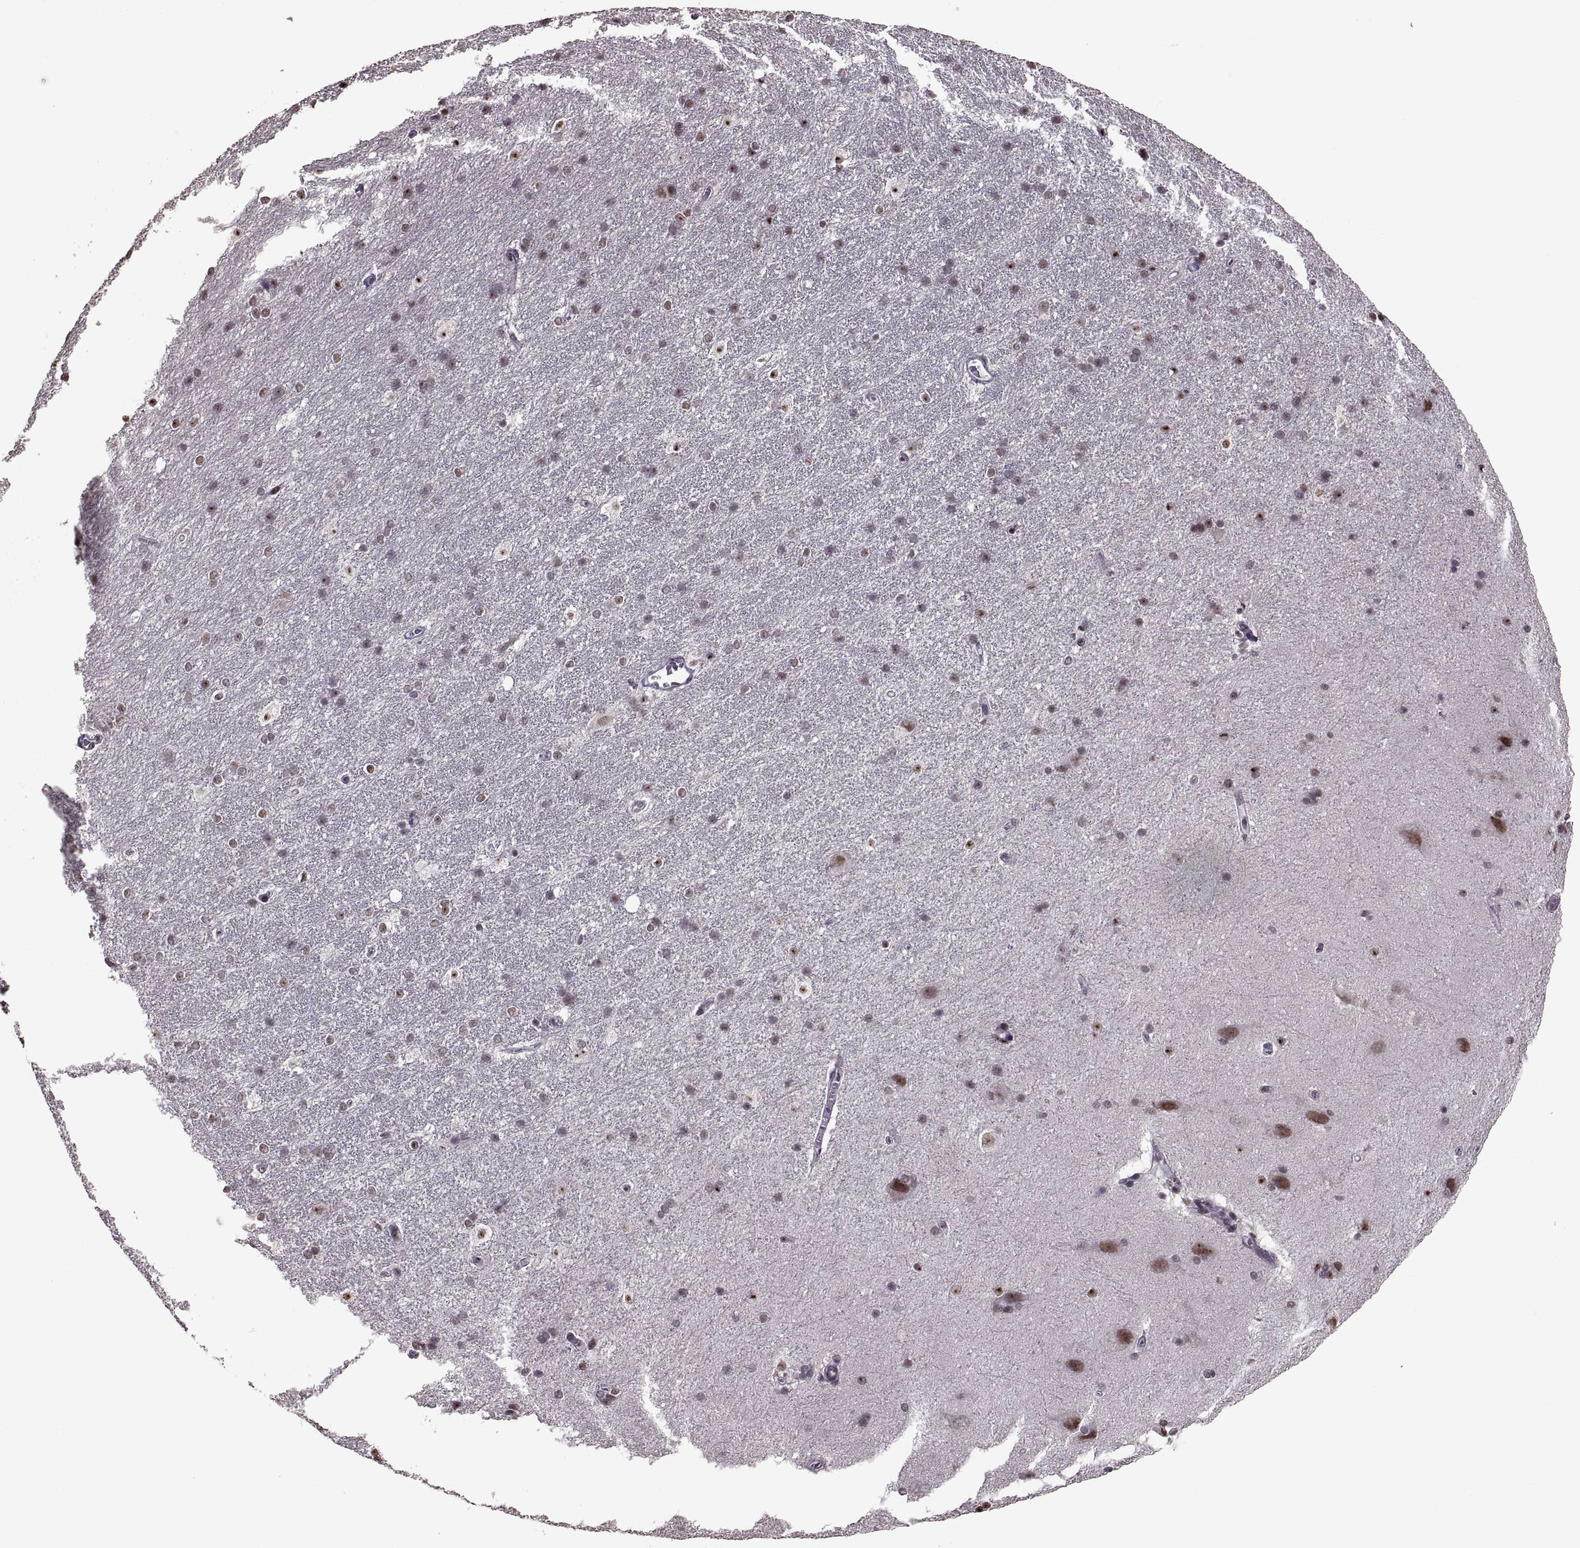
{"staining": {"intensity": "moderate", "quantity": "<25%", "location": "nuclear"}, "tissue": "hippocampus", "cell_type": "Glial cells", "image_type": "normal", "snomed": [{"axis": "morphology", "description": "Normal tissue, NOS"}, {"axis": "topography", "description": "Cerebral cortex"}, {"axis": "topography", "description": "Hippocampus"}], "caption": "Immunohistochemical staining of normal human hippocampus shows moderate nuclear protein expression in approximately <25% of glial cells.", "gene": "PALS1", "patient": {"sex": "female", "age": 19}}